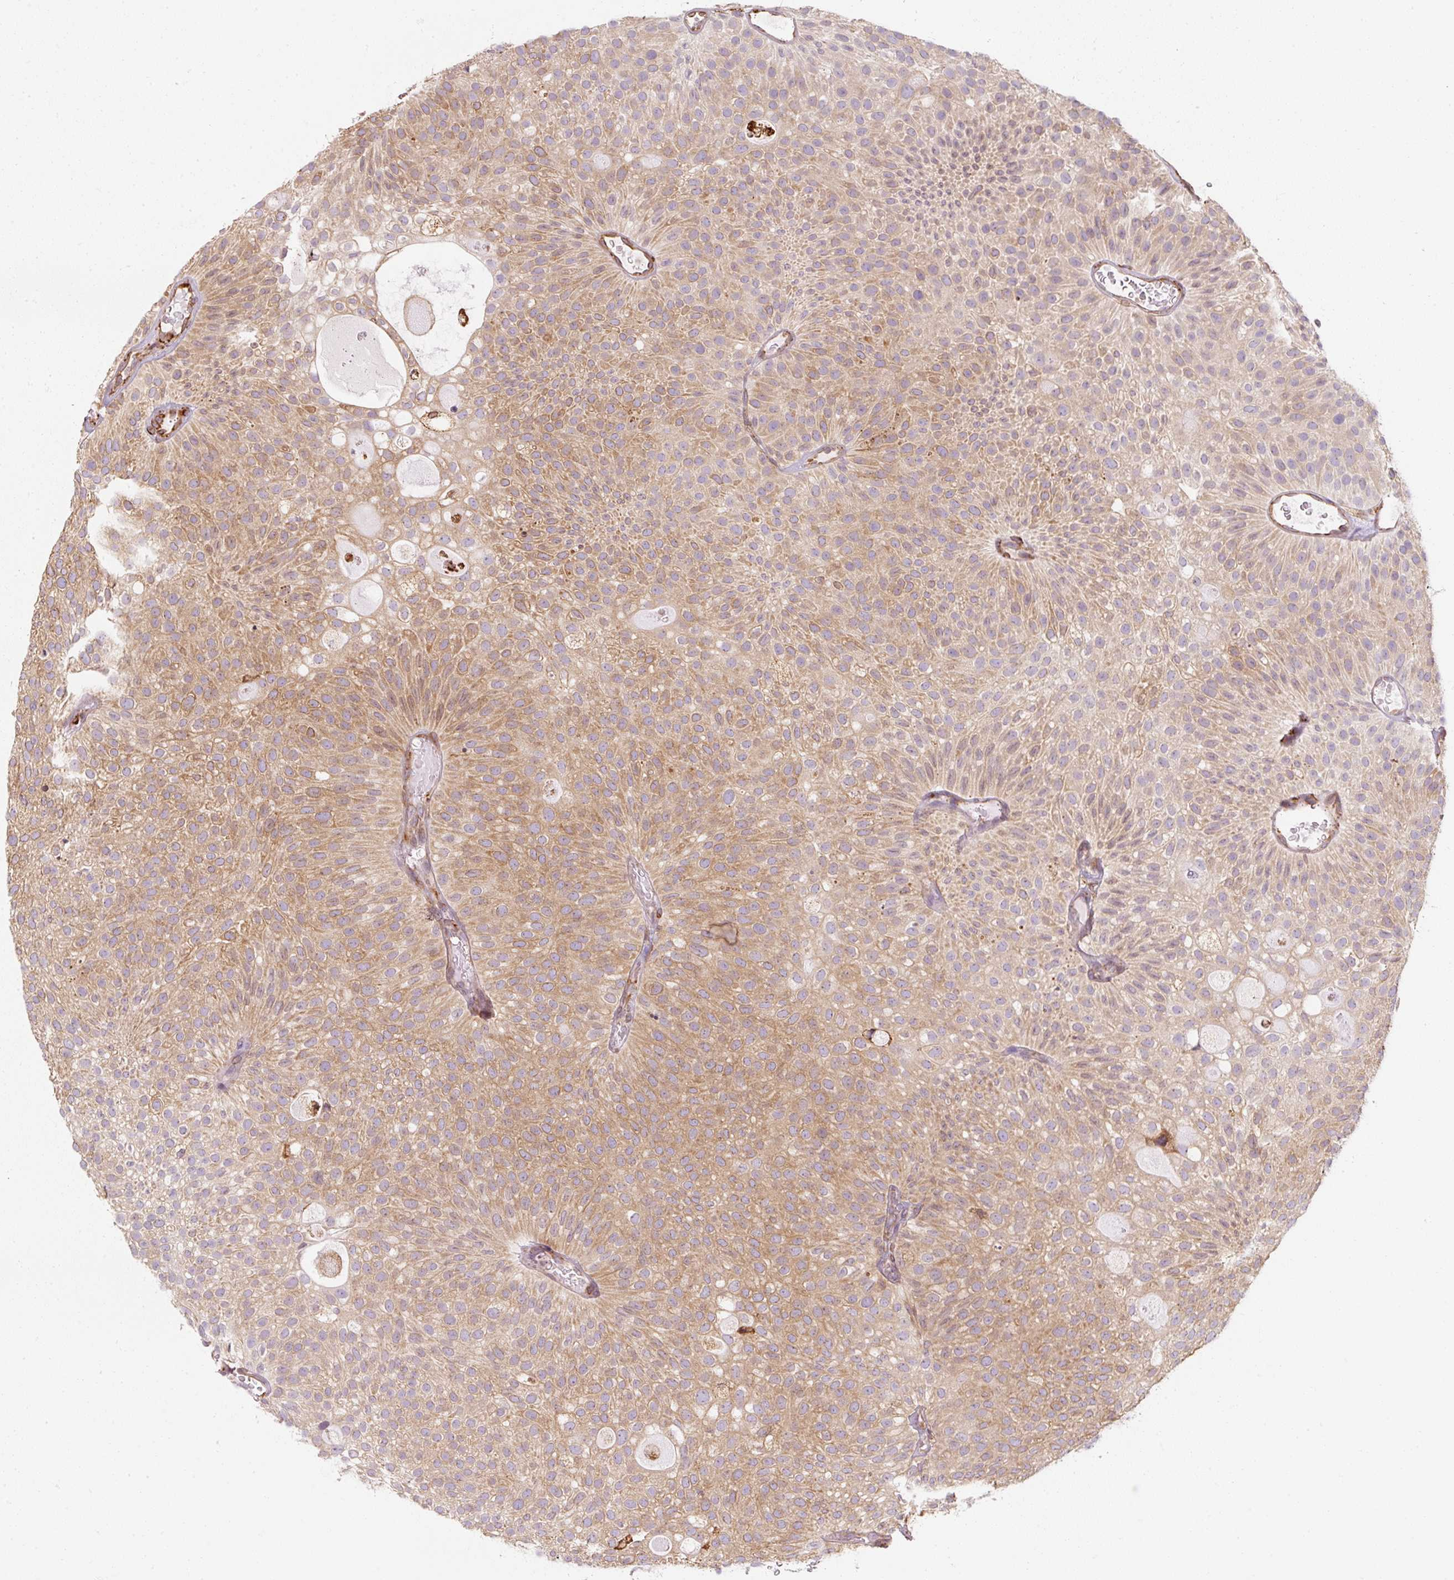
{"staining": {"intensity": "moderate", "quantity": ">75%", "location": "cytoplasmic/membranous"}, "tissue": "urothelial cancer", "cell_type": "Tumor cells", "image_type": "cancer", "snomed": [{"axis": "morphology", "description": "Urothelial carcinoma, Low grade"}, {"axis": "topography", "description": "Urinary bladder"}], "caption": "Protein analysis of urothelial cancer tissue displays moderate cytoplasmic/membranous positivity in about >75% of tumor cells.", "gene": "PRKCSH", "patient": {"sex": "male", "age": 78}}